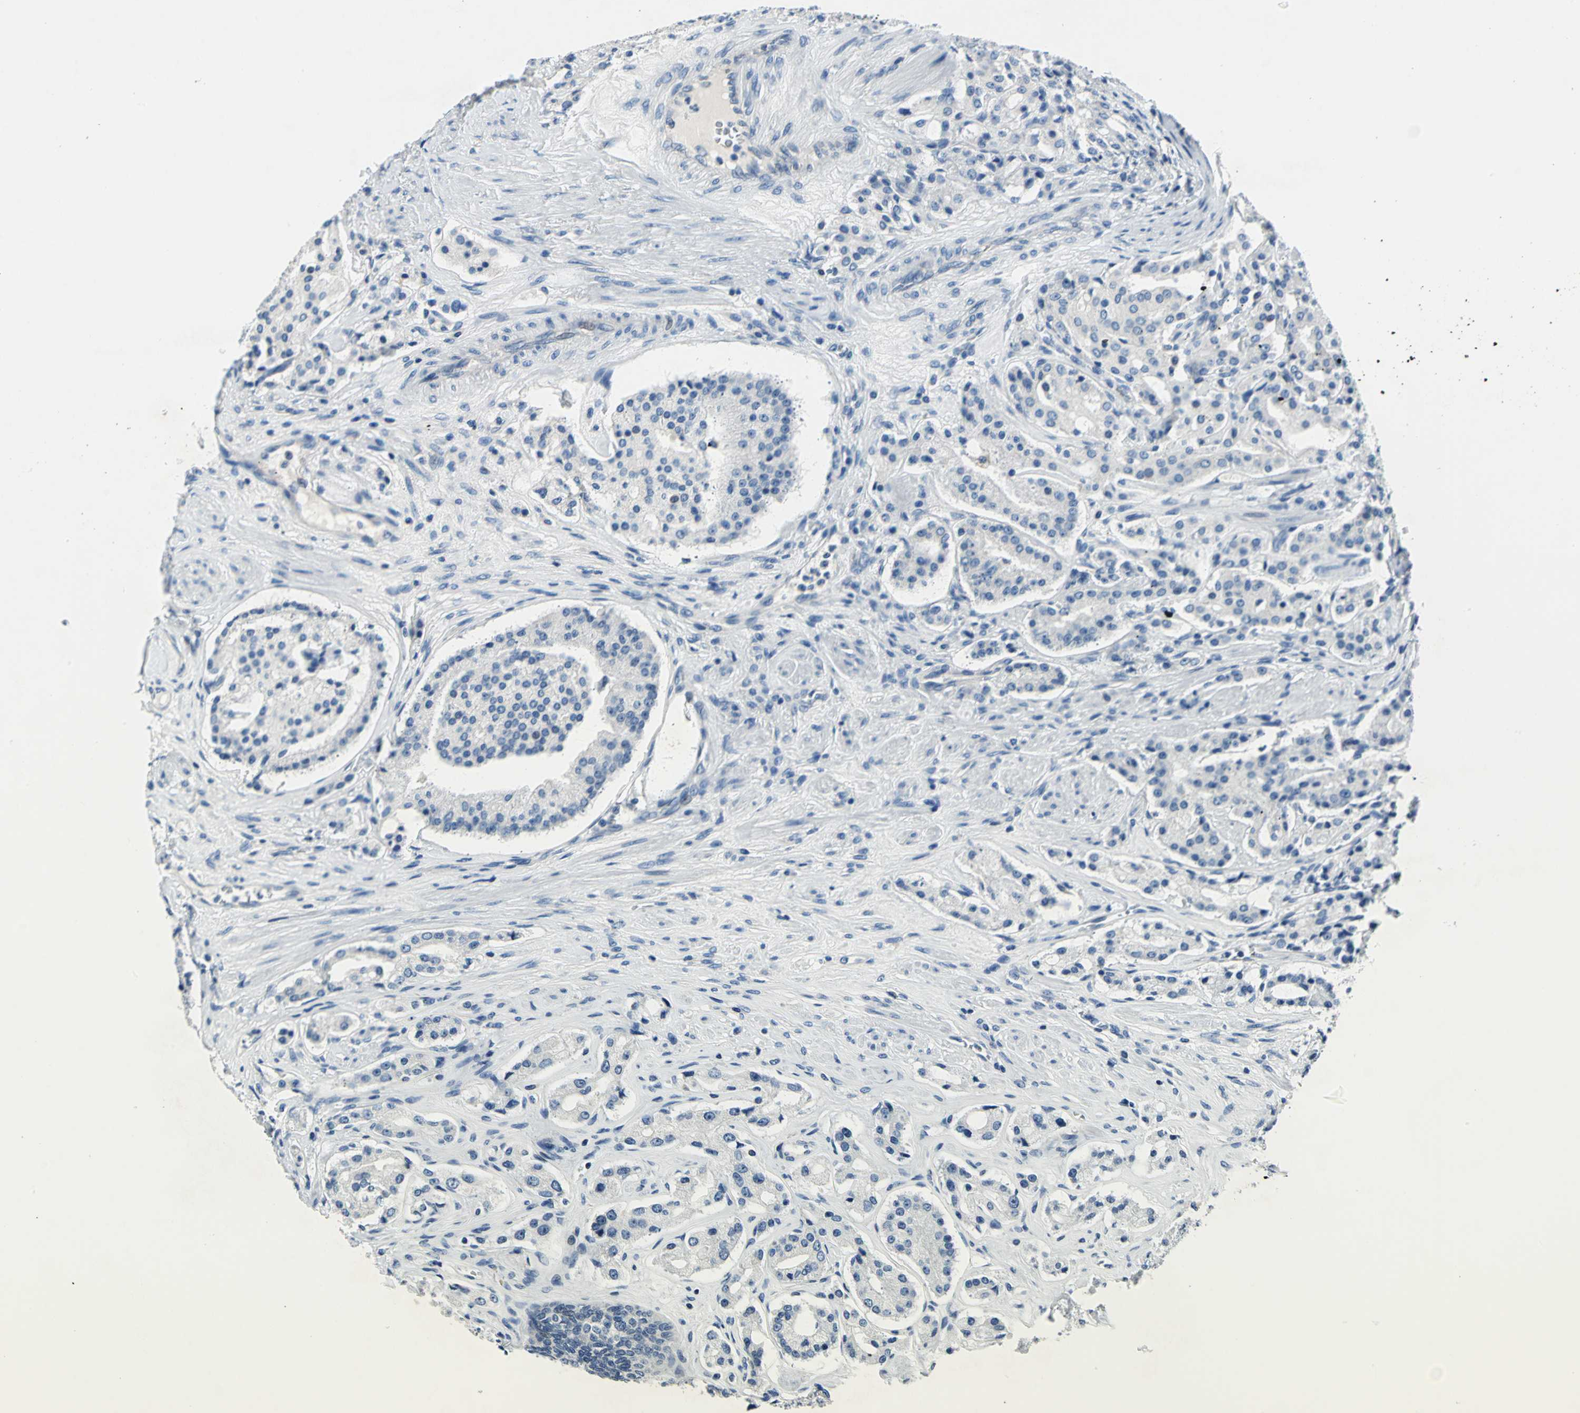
{"staining": {"intensity": "negative", "quantity": "none", "location": "none"}, "tissue": "prostate cancer", "cell_type": "Tumor cells", "image_type": "cancer", "snomed": [{"axis": "morphology", "description": "Adenocarcinoma, Medium grade"}, {"axis": "topography", "description": "Prostate"}], "caption": "Tumor cells are negative for brown protein staining in prostate cancer (adenocarcinoma (medium-grade)).", "gene": "TRIM25", "patient": {"sex": "male", "age": 72}}